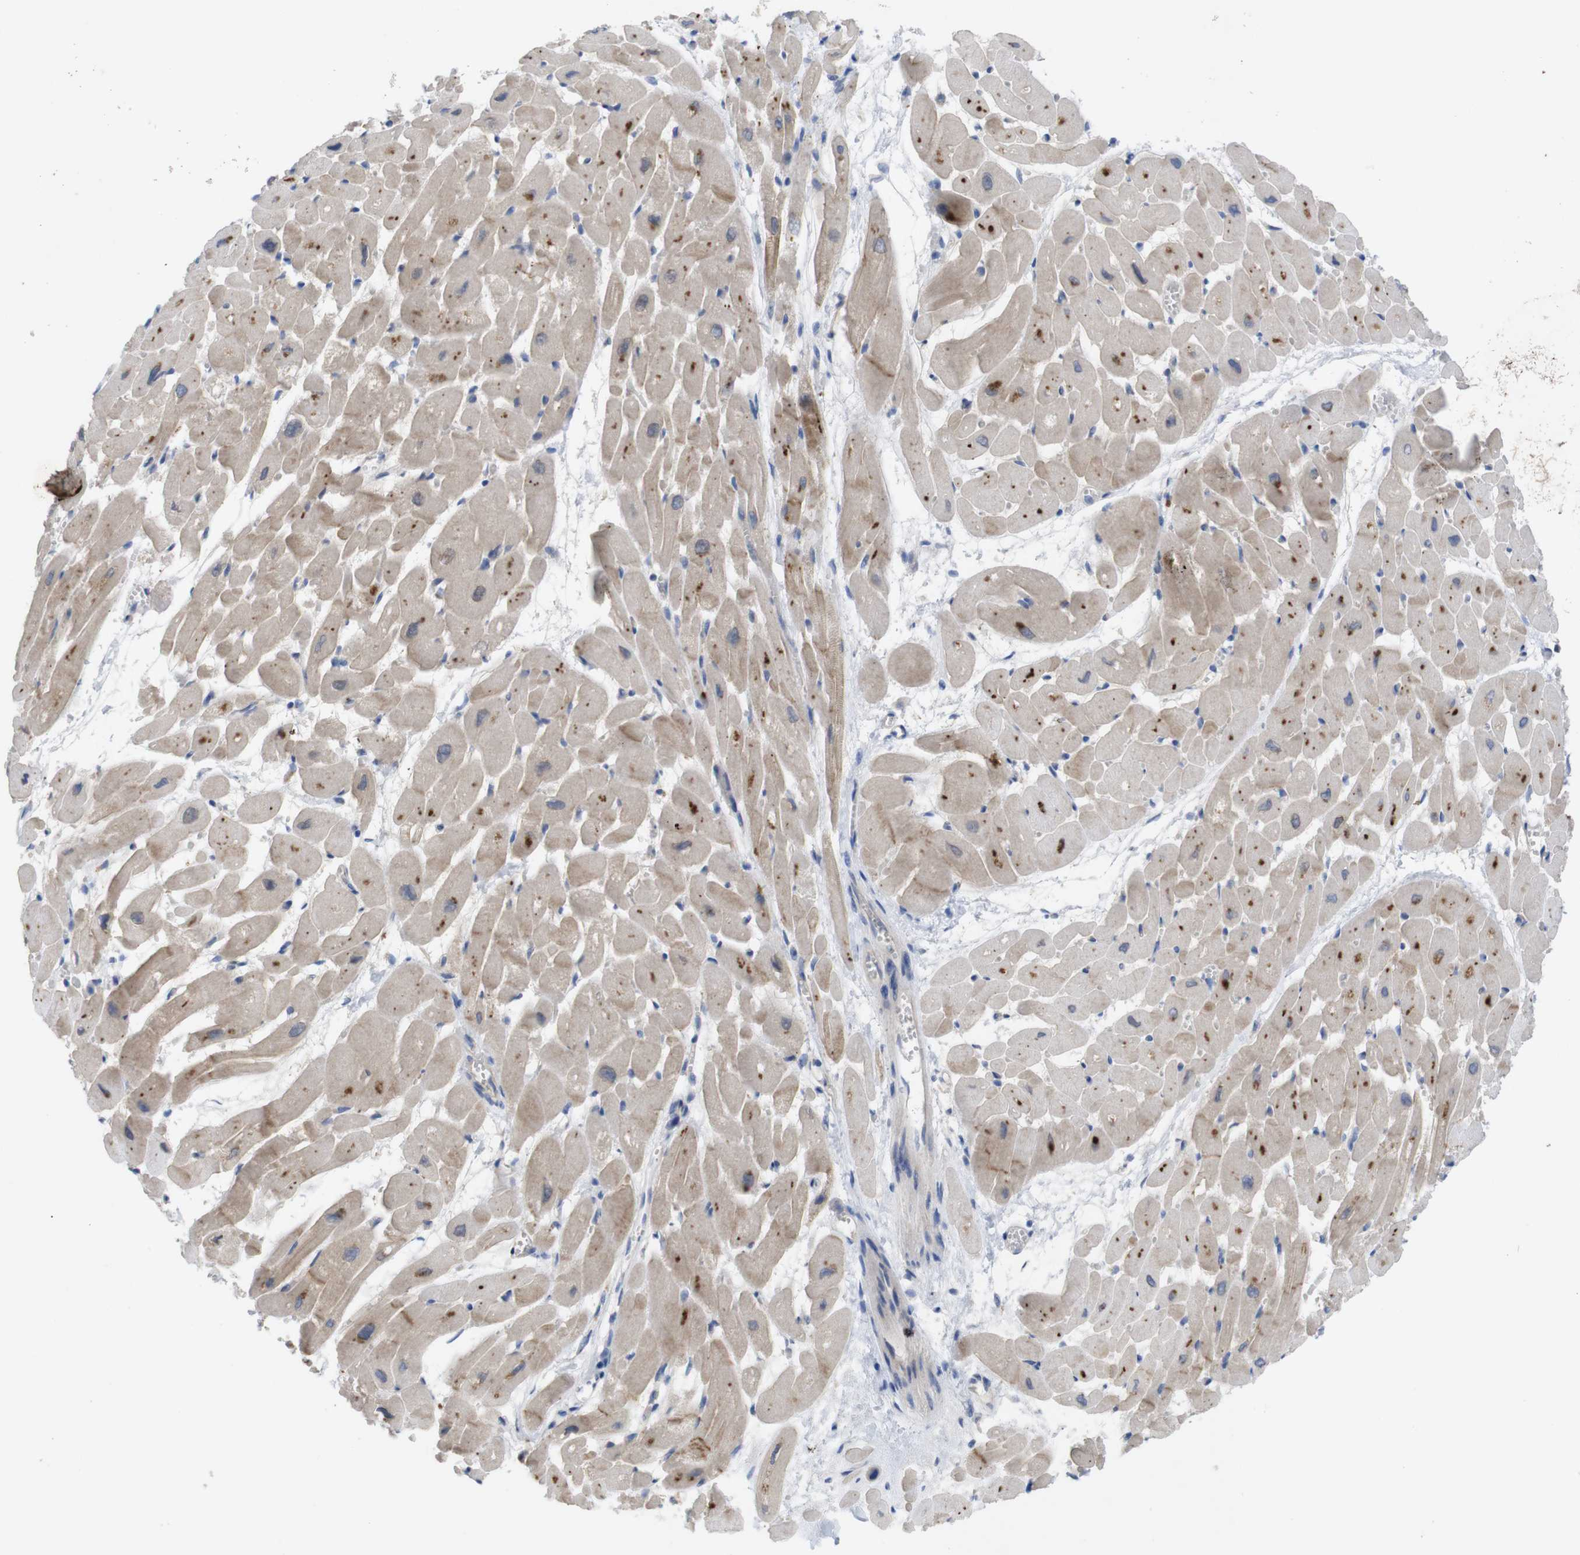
{"staining": {"intensity": "strong", "quantity": ">75%", "location": "cytoplasmic/membranous"}, "tissue": "heart muscle", "cell_type": "Cardiomyocytes", "image_type": "normal", "snomed": [{"axis": "morphology", "description": "Normal tissue, NOS"}, {"axis": "topography", "description": "Heart"}], "caption": "Immunohistochemical staining of unremarkable heart muscle reveals strong cytoplasmic/membranous protein staining in approximately >75% of cardiomyocytes.", "gene": "KIDINS220", "patient": {"sex": "male", "age": 45}}